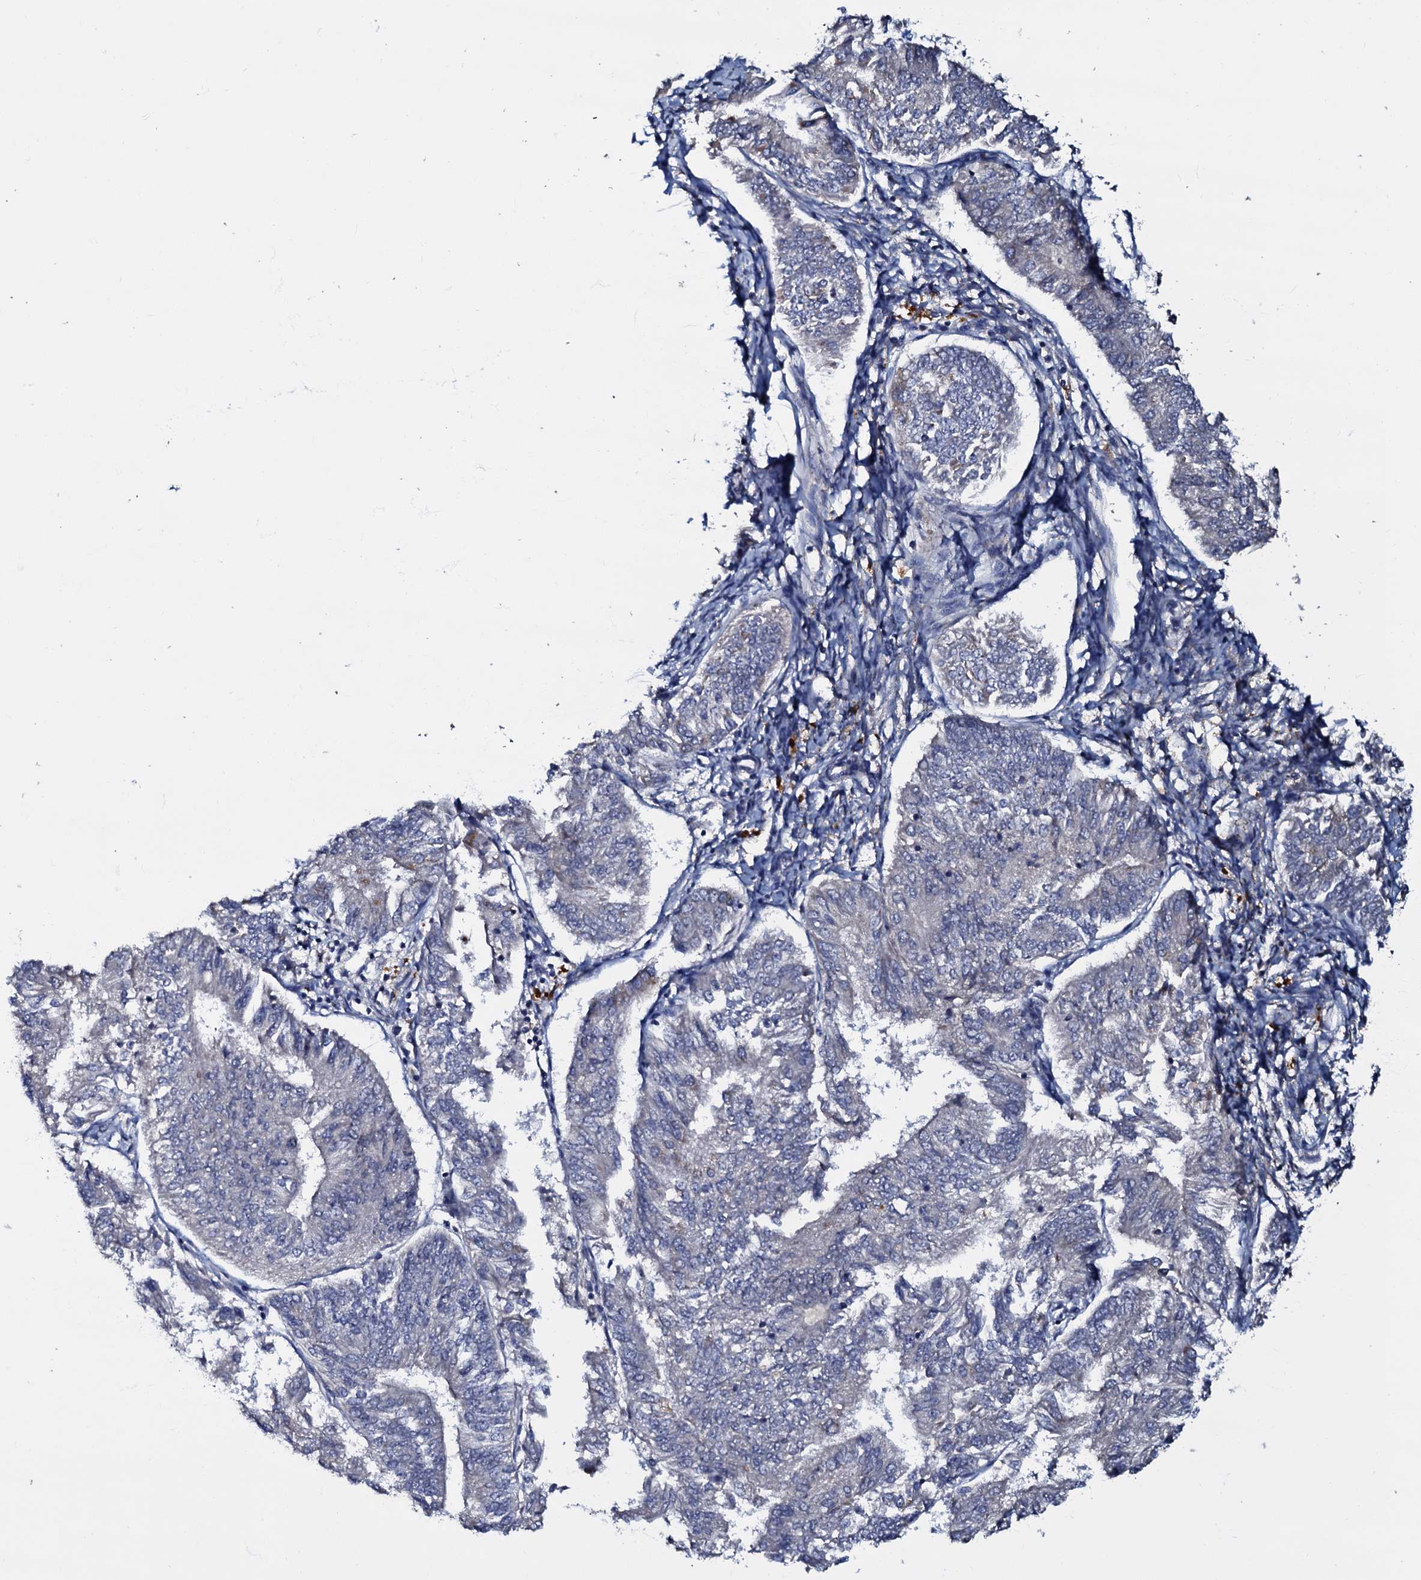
{"staining": {"intensity": "negative", "quantity": "none", "location": "none"}, "tissue": "endometrial cancer", "cell_type": "Tumor cells", "image_type": "cancer", "snomed": [{"axis": "morphology", "description": "Adenocarcinoma, NOS"}, {"axis": "topography", "description": "Endometrium"}], "caption": "Immunohistochemistry (IHC) micrograph of neoplastic tissue: human endometrial cancer stained with DAB (3,3'-diaminobenzidine) exhibits no significant protein expression in tumor cells.", "gene": "CPNE2", "patient": {"sex": "female", "age": 58}}